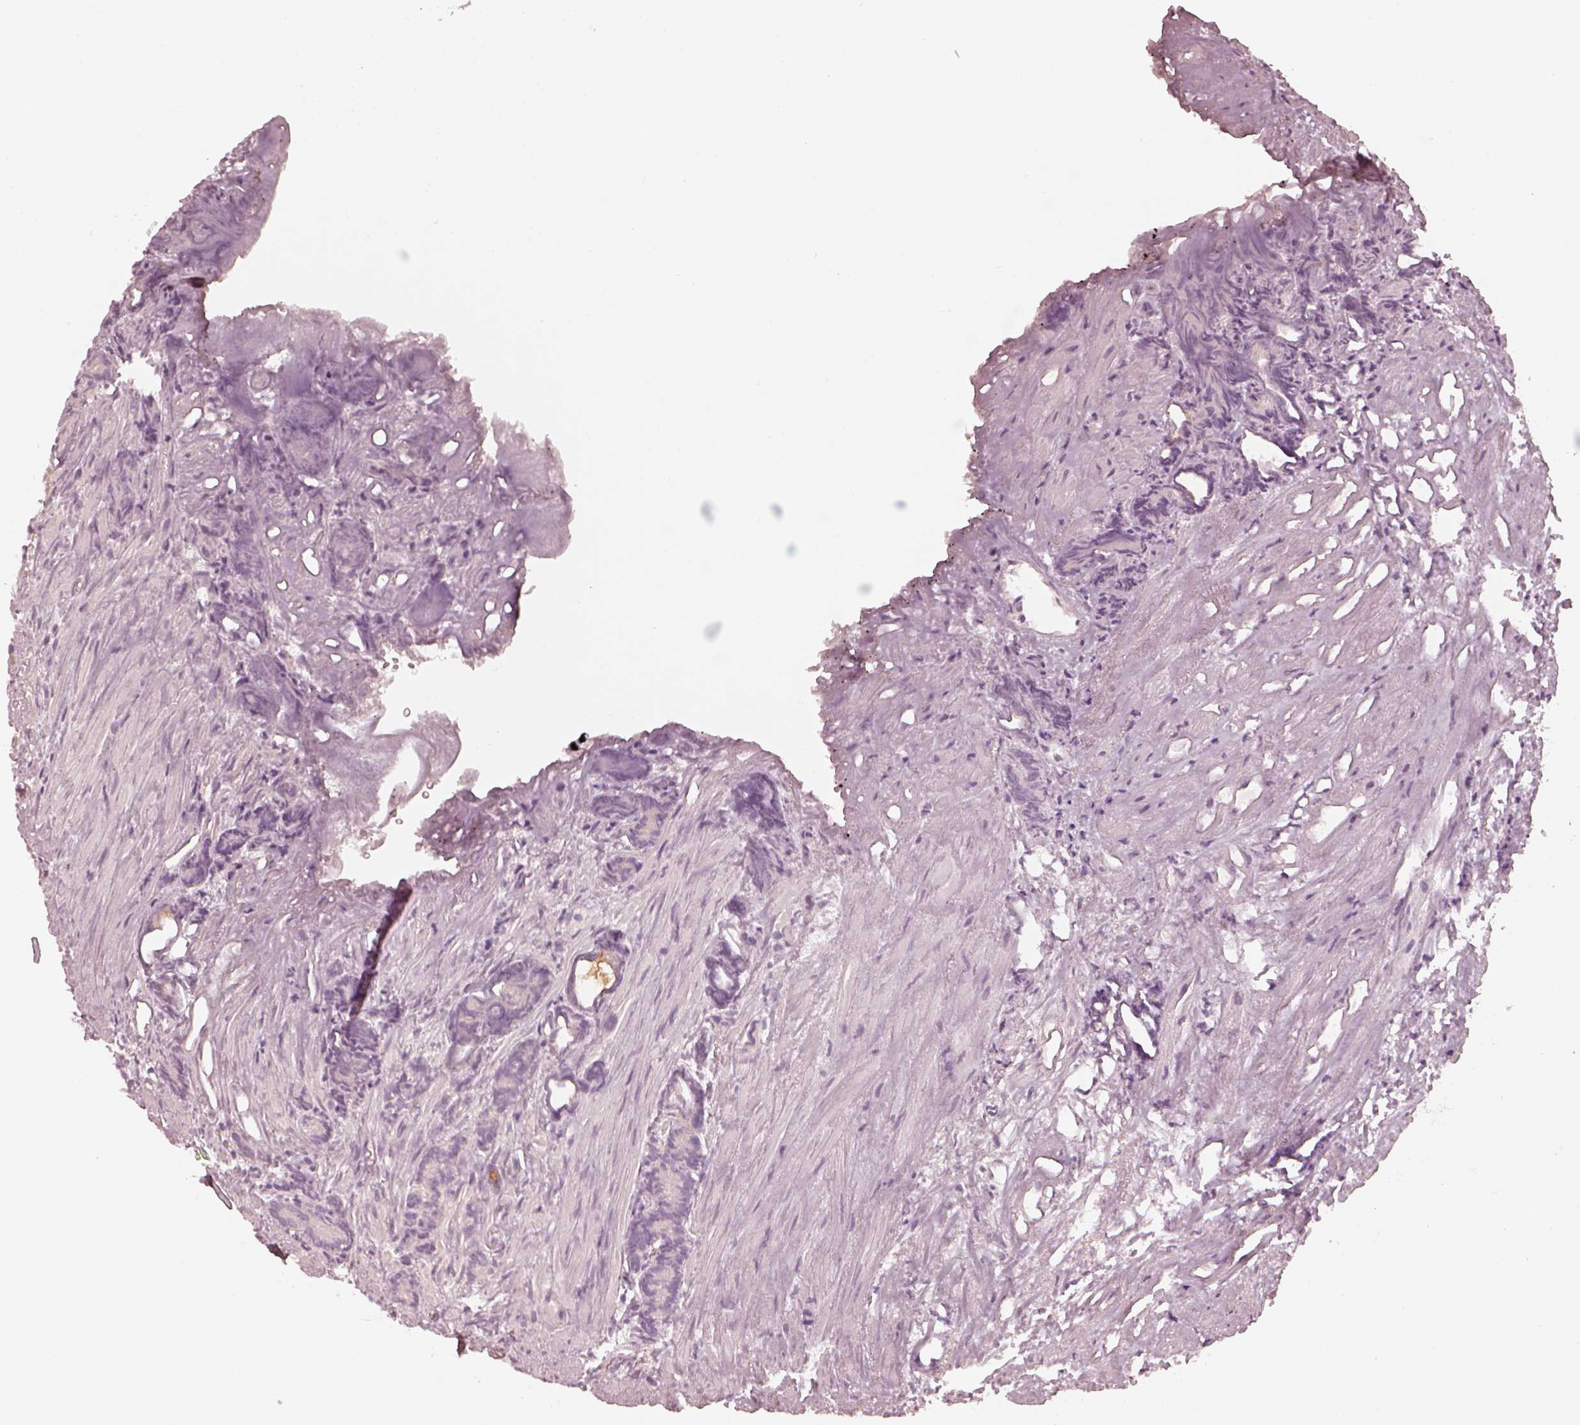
{"staining": {"intensity": "negative", "quantity": "none", "location": "none"}, "tissue": "prostate cancer", "cell_type": "Tumor cells", "image_type": "cancer", "snomed": [{"axis": "morphology", "description": "Adenocarcinoma, High grade"}, {"axis": "topography", "description": "Prostate"}], "caption": "Tumor cells show no significant protein staining in prostate cancer (high-grade adenocarcinoma).", "gene": "IQCB1", "patient": {"sex": "male", "age": 84}}